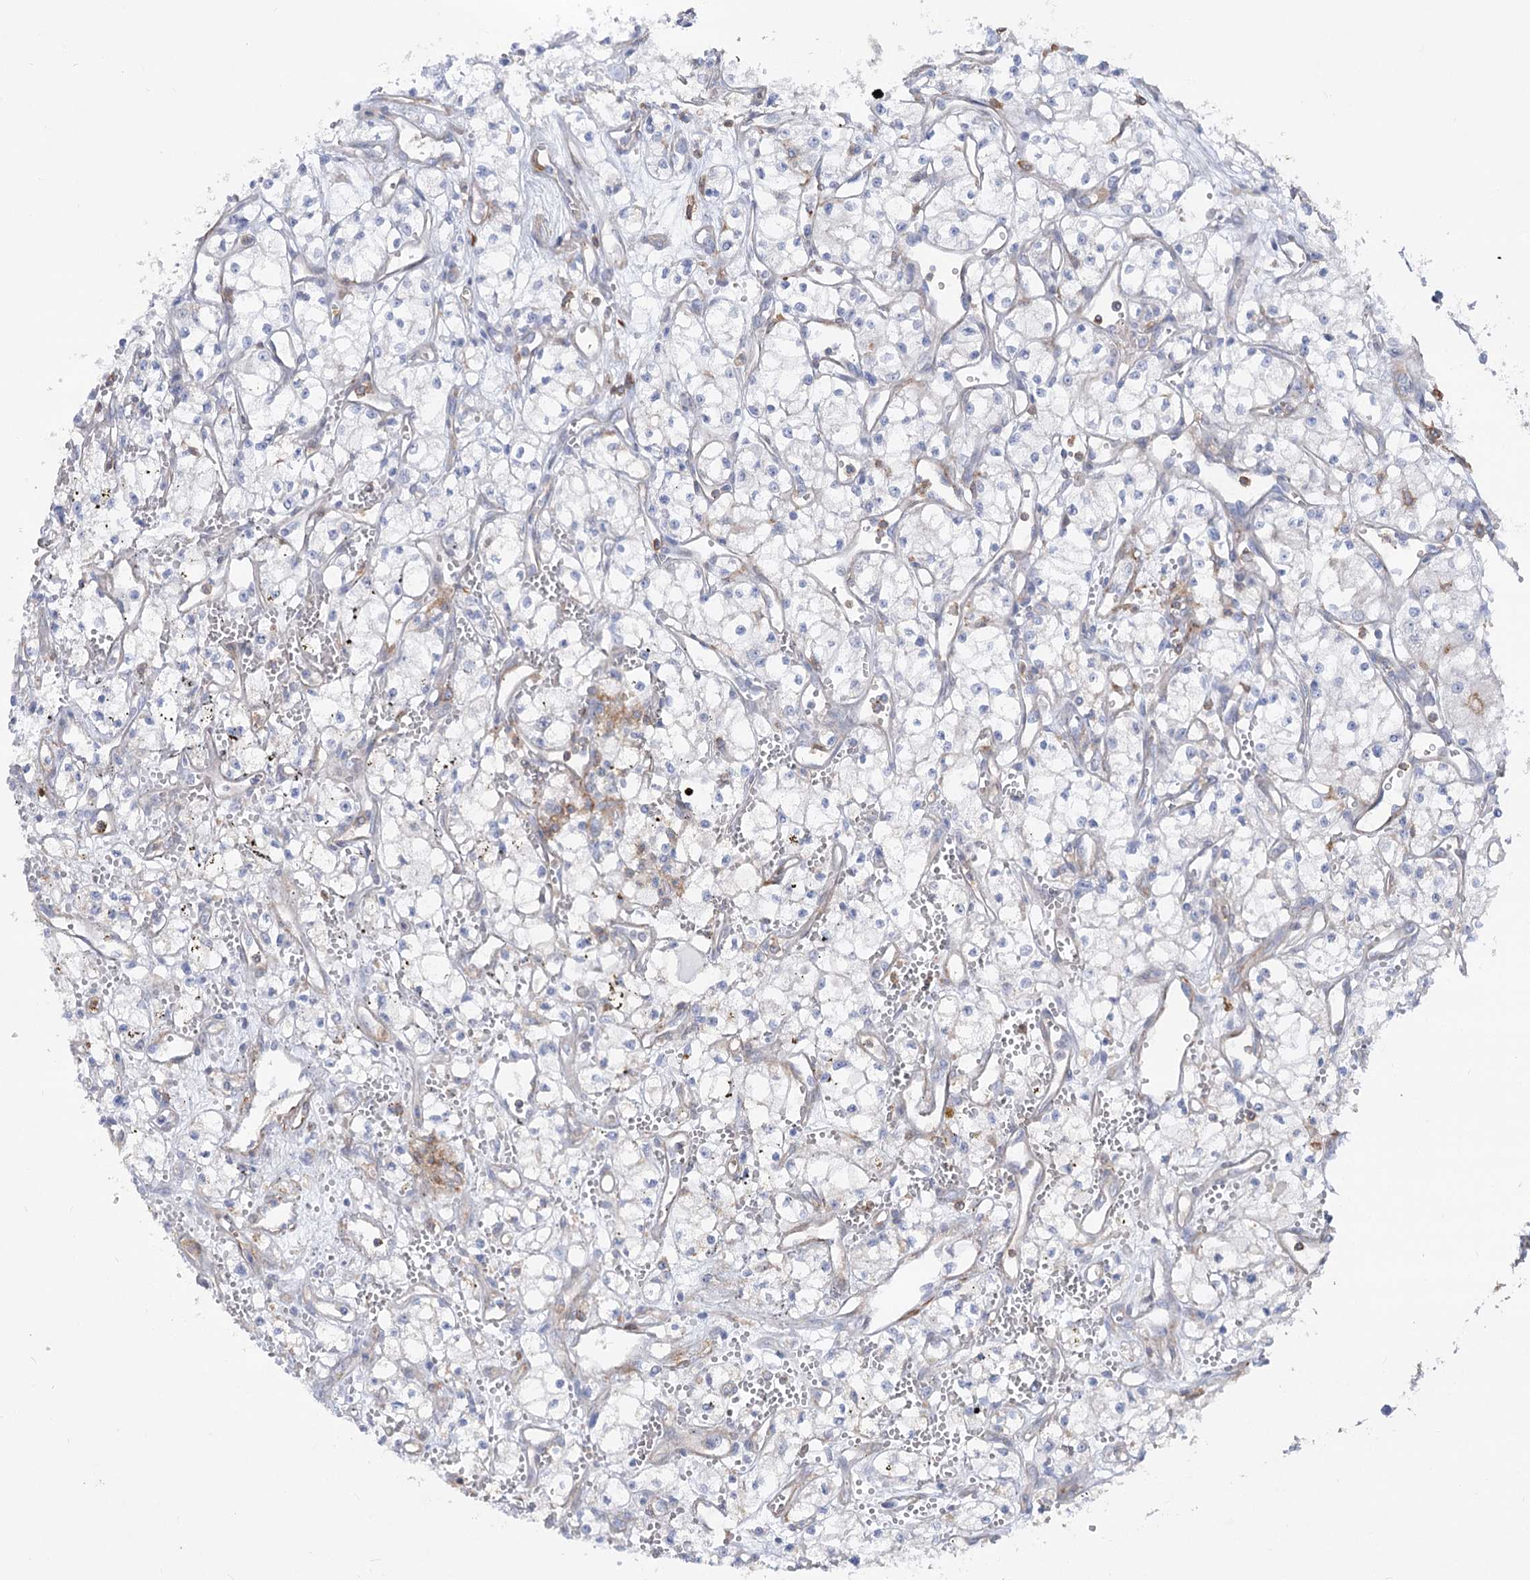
{"staining": {"intensity": "negative", "quantity": "none", "location": "none"}, "tissue": "renal cancer", "cell_type": "Tumor cells", "image_type": "cancer", "snomed": [{"axis": "morphology", "description": "Adenocarcinoma, NOS"}, {"axis": "topography", "description": "Kidney"}], "caption": "An immunohistochemistry (IHC) histopathology image of renal adenocarcinoma is shown. There is no staining in tumor cells of renal adenocarcinoma. (Brightfield microscopy of DAB immunohistochemistry (IHC) at high magnification).", "gene": "LARP1B", "patient": {"sex": "male", "age": 59}}